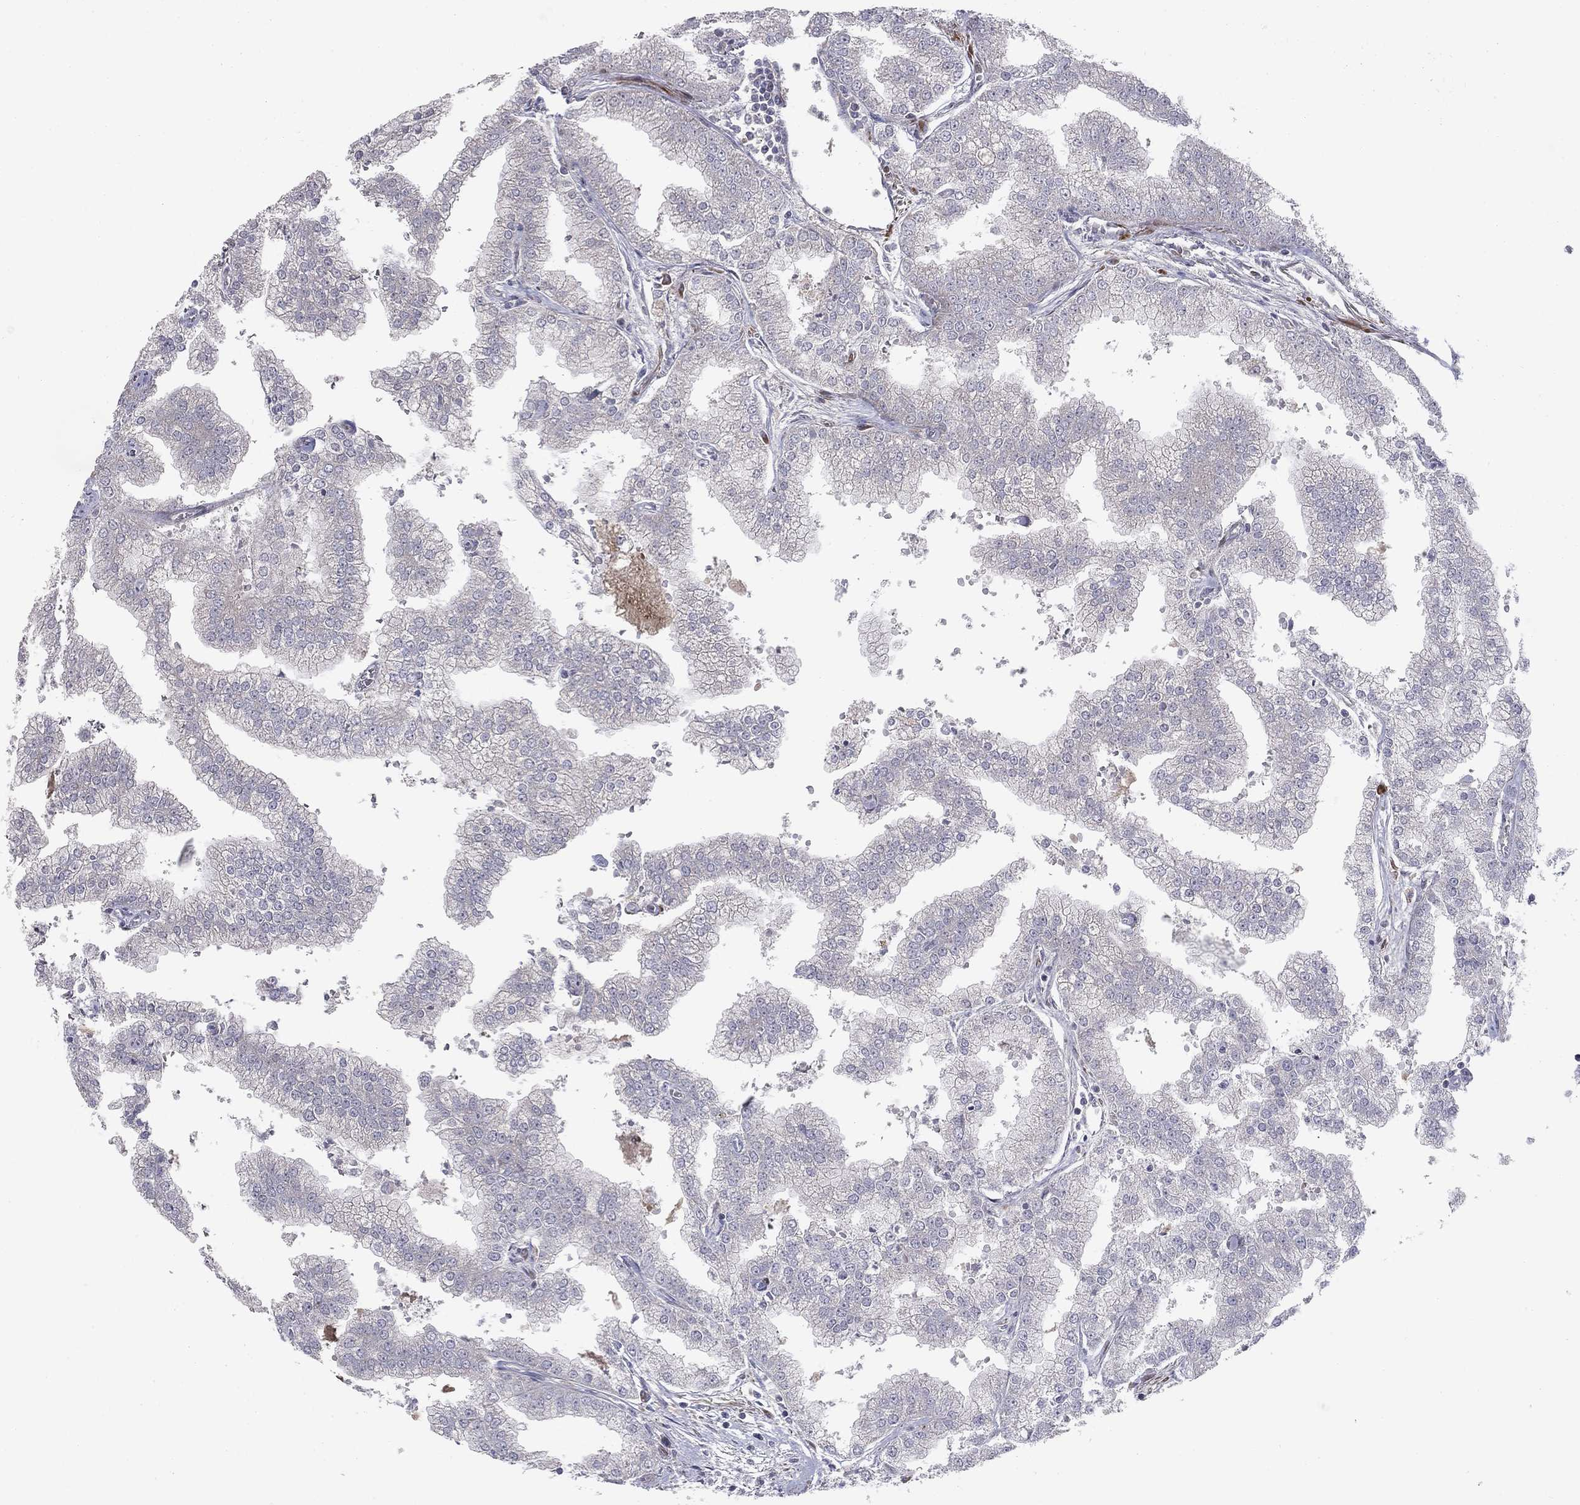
{"staining": {"intensity": "negative", "quantity": "none", "location": "none"}, "tissue": "prostate cancer", "cell_type": "Tumor cells", "image_type": "cancer", "snomed": [{"axis": "morphology", "description": "Adenocarcinoma, NOS"}, {"axis": "topography", "description": "Prostate"}], "caption": "Prostate adenocarcinoma was stained to show a protein in brown. There is no significant expression in tumor cells.", "gene": "MIOS", "patient": {"sex": "male", "age": 70}}